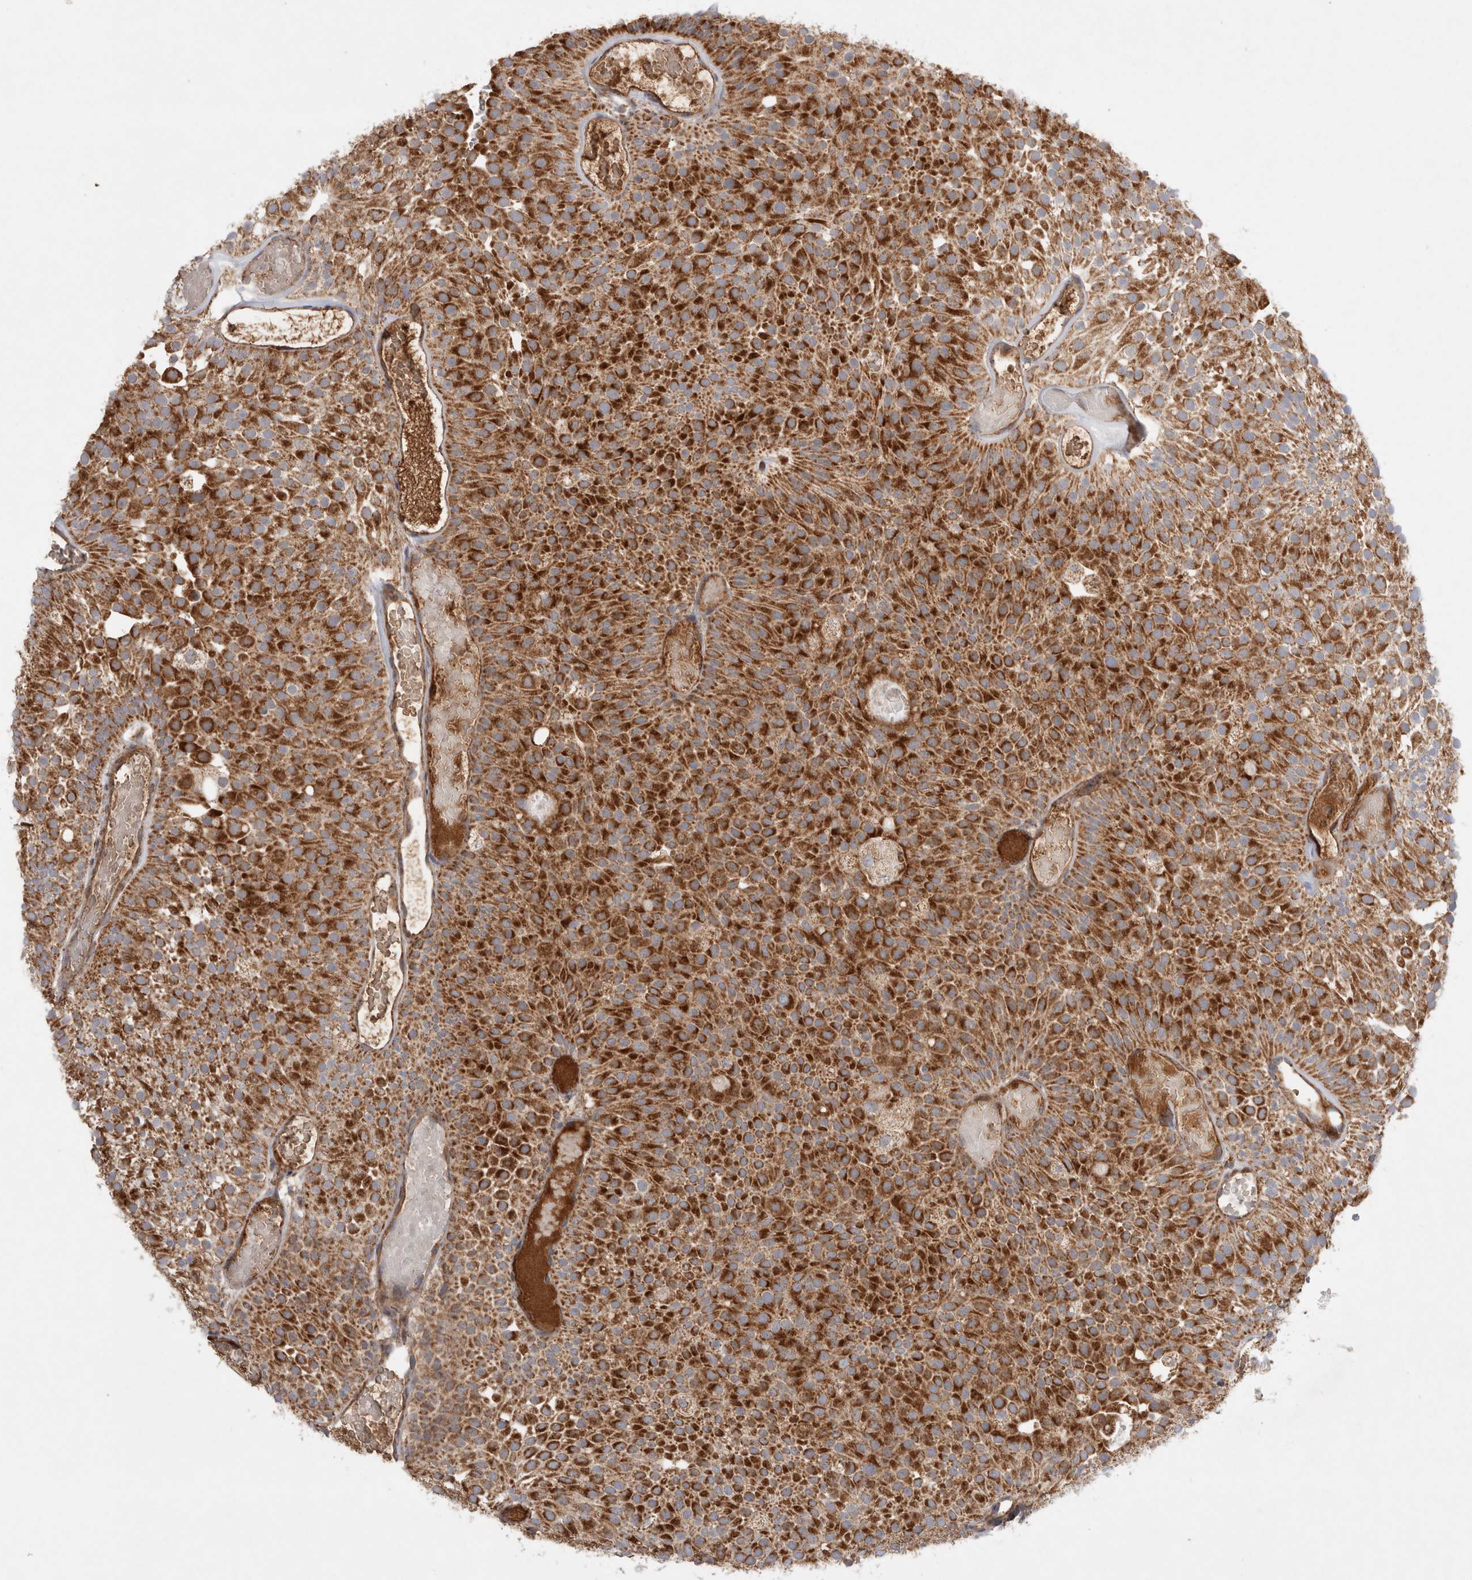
{"staining": {"intensity": "strong", "quantity": ">75%", "location": "cytoplasmic/membranous"}, "tissue": "urothelial cancer", "cell_type": "Tumor cells", "image_type": "cancer", "snomed": [{"axis": "morphology", "description": "Urothelial carcinoma, Low grade"}, {"axis": "topography", "description": "Urinary bladder"}], "caption": "The photomicrograph displays a brown stain indicating the presence of a protein in the cytoplasmic/membranous of tumor cells in urothelial cancer. Immunohistochemistry stains the protein in brown and the nuclei are stained blue.", "gene": "MRPS28", "patient": {"sex": "male", "age": 78}}